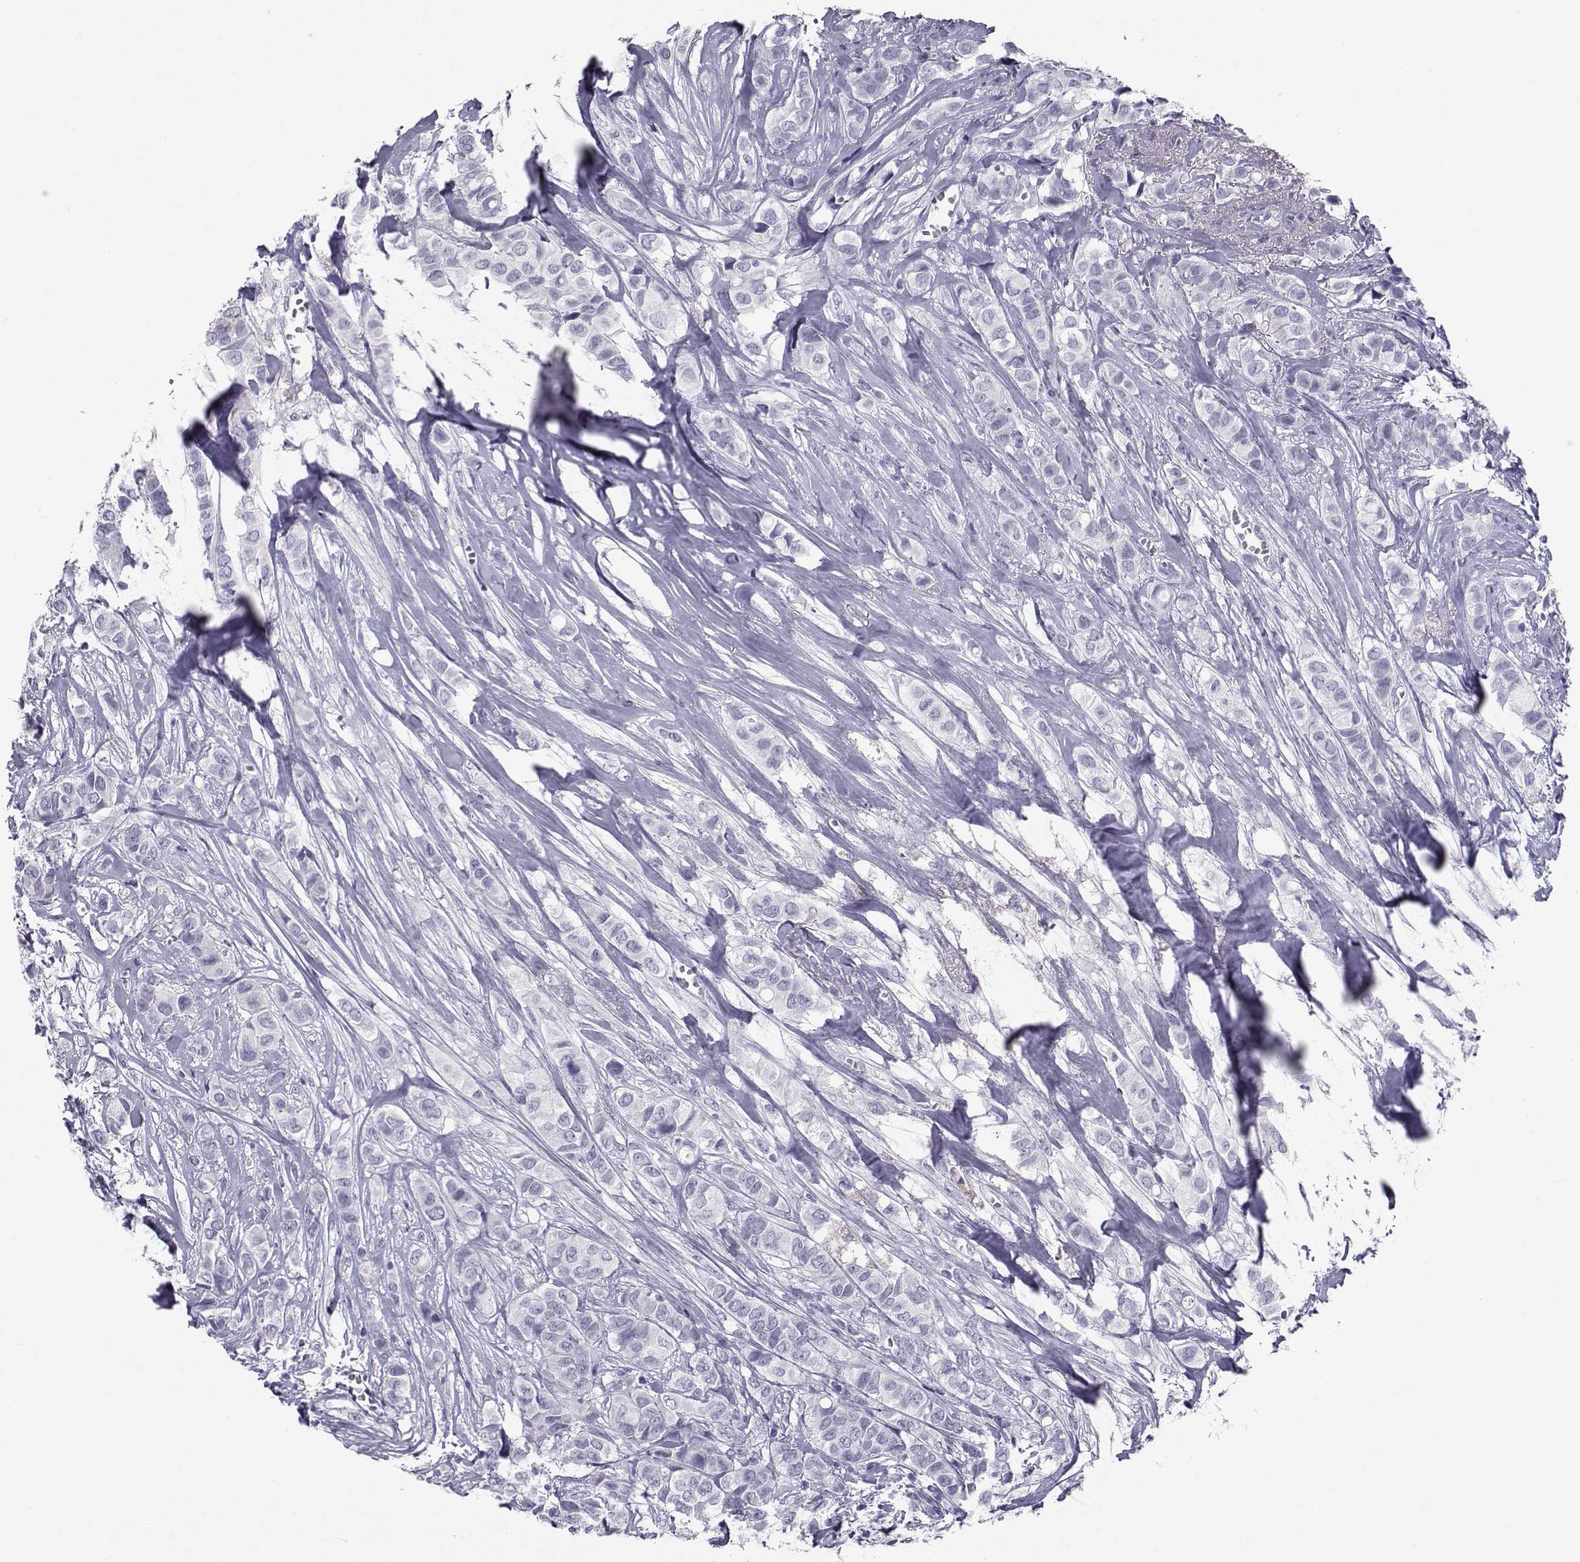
{"staining": {"intensity": "negative", "quantity": "none", "location": "none"}, "tissue": "breast cancer", "cell_type": "Tumor cells", "image_type": "cancer", "snomed": [{"axis": "morphology", "description": "Duct carcinoma"}, {"axis": "topography", "description": "Breast"}], "caption": "Intraductal carcinoma (breast) was stained to show a protein in brown. There is no significant expression in tumor cells.", "gene": "PCSK1N", "patient": {"sex": "female", "age": 85}}